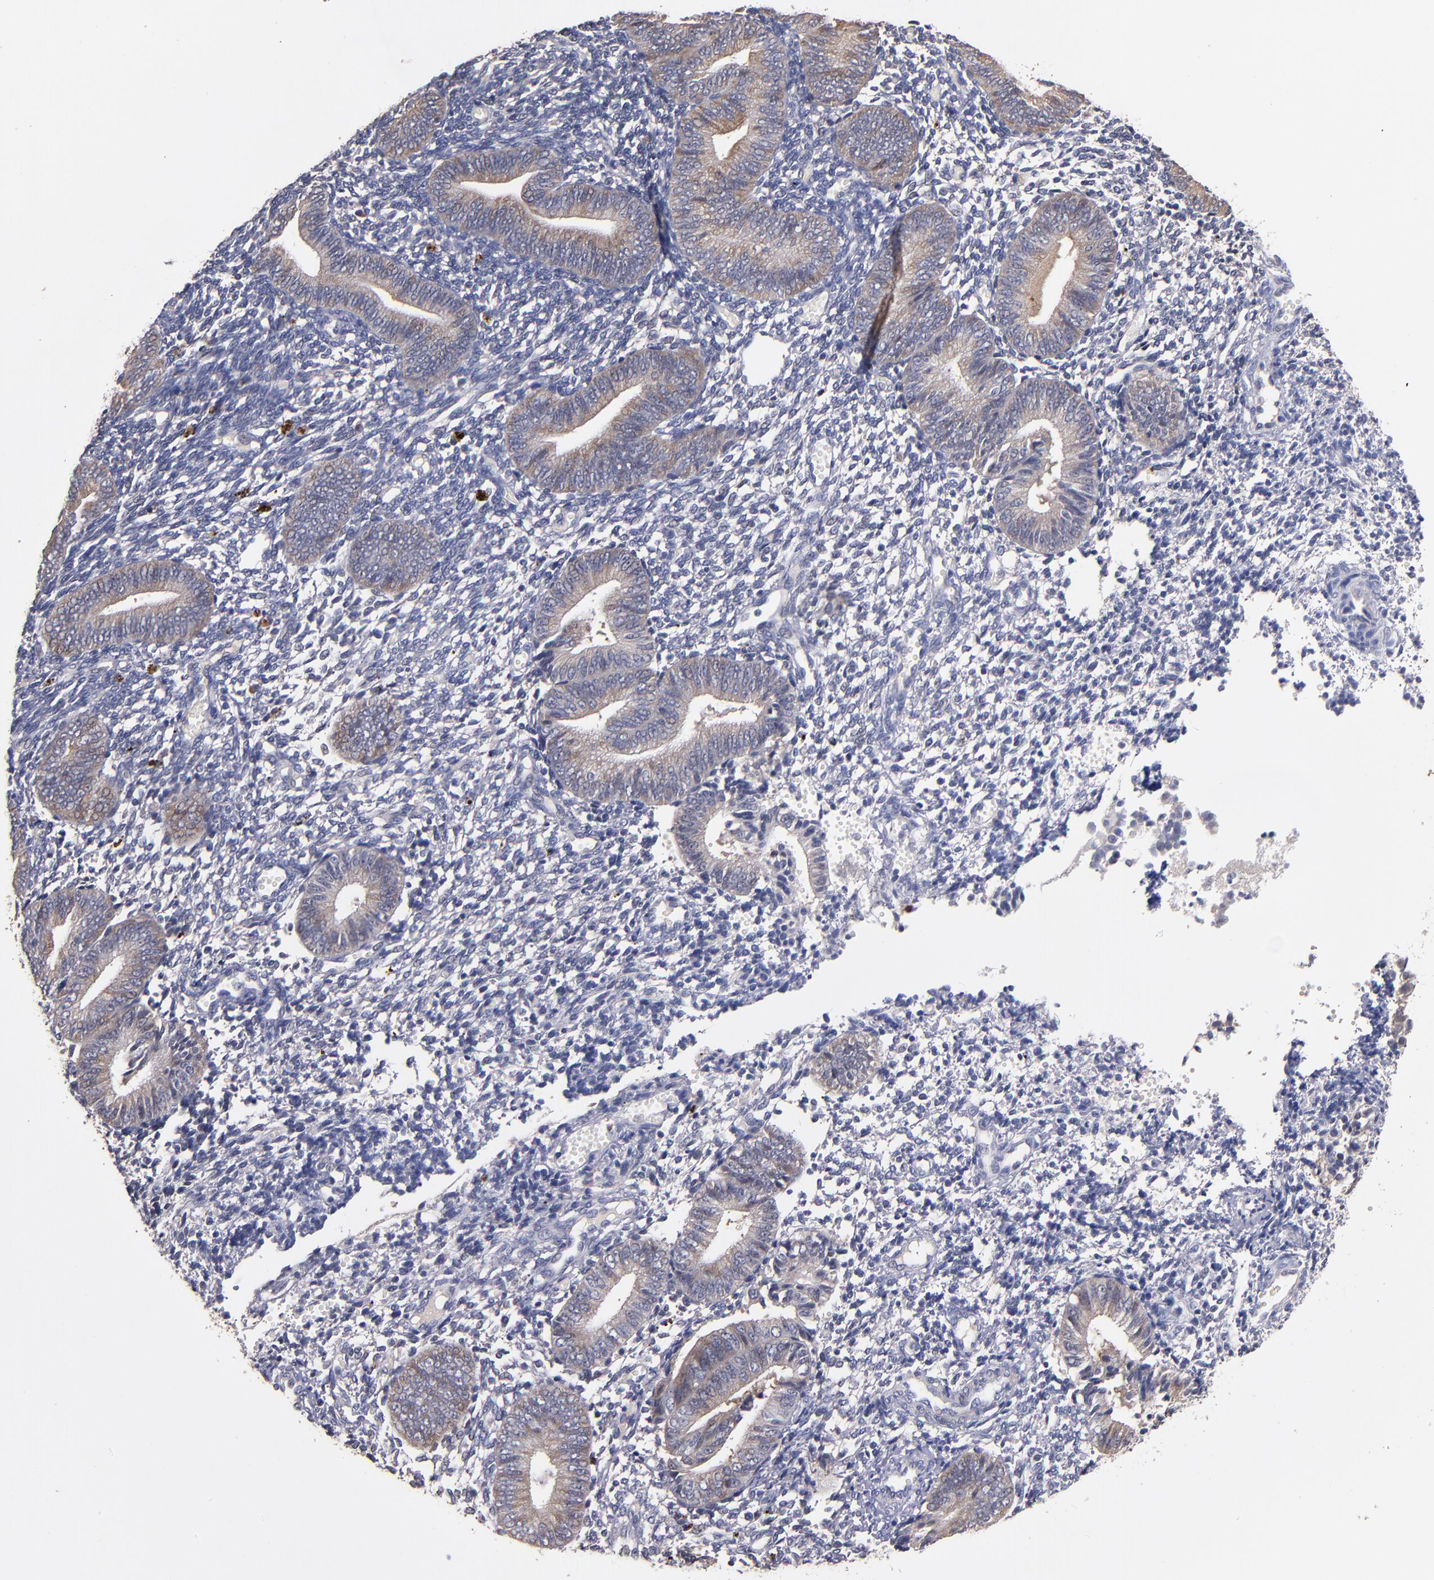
{"staining": {"intensity": "negative", "quantity": "none", "location": "none"}, "tissue": "endometrium", "cell_type": "Cells in endometrial stroma", "image_type": "normal", "snomed": [{"axis": "morphology", "description": "Normal tissue, NOS"}, {"axis": "topography", "description": "Uterus"}, {"axis": "topography", "description": "Endometrium"}], "caption": "Endometrium was stained to show a protein in brown. There is no significant positivity in cells in endometrial stroma. (Immunohistochemistry (ihc), brightfield microscopy, high magnification).", "gene": "TTLL12", "patient": {"sex": "female", "age": 33}}